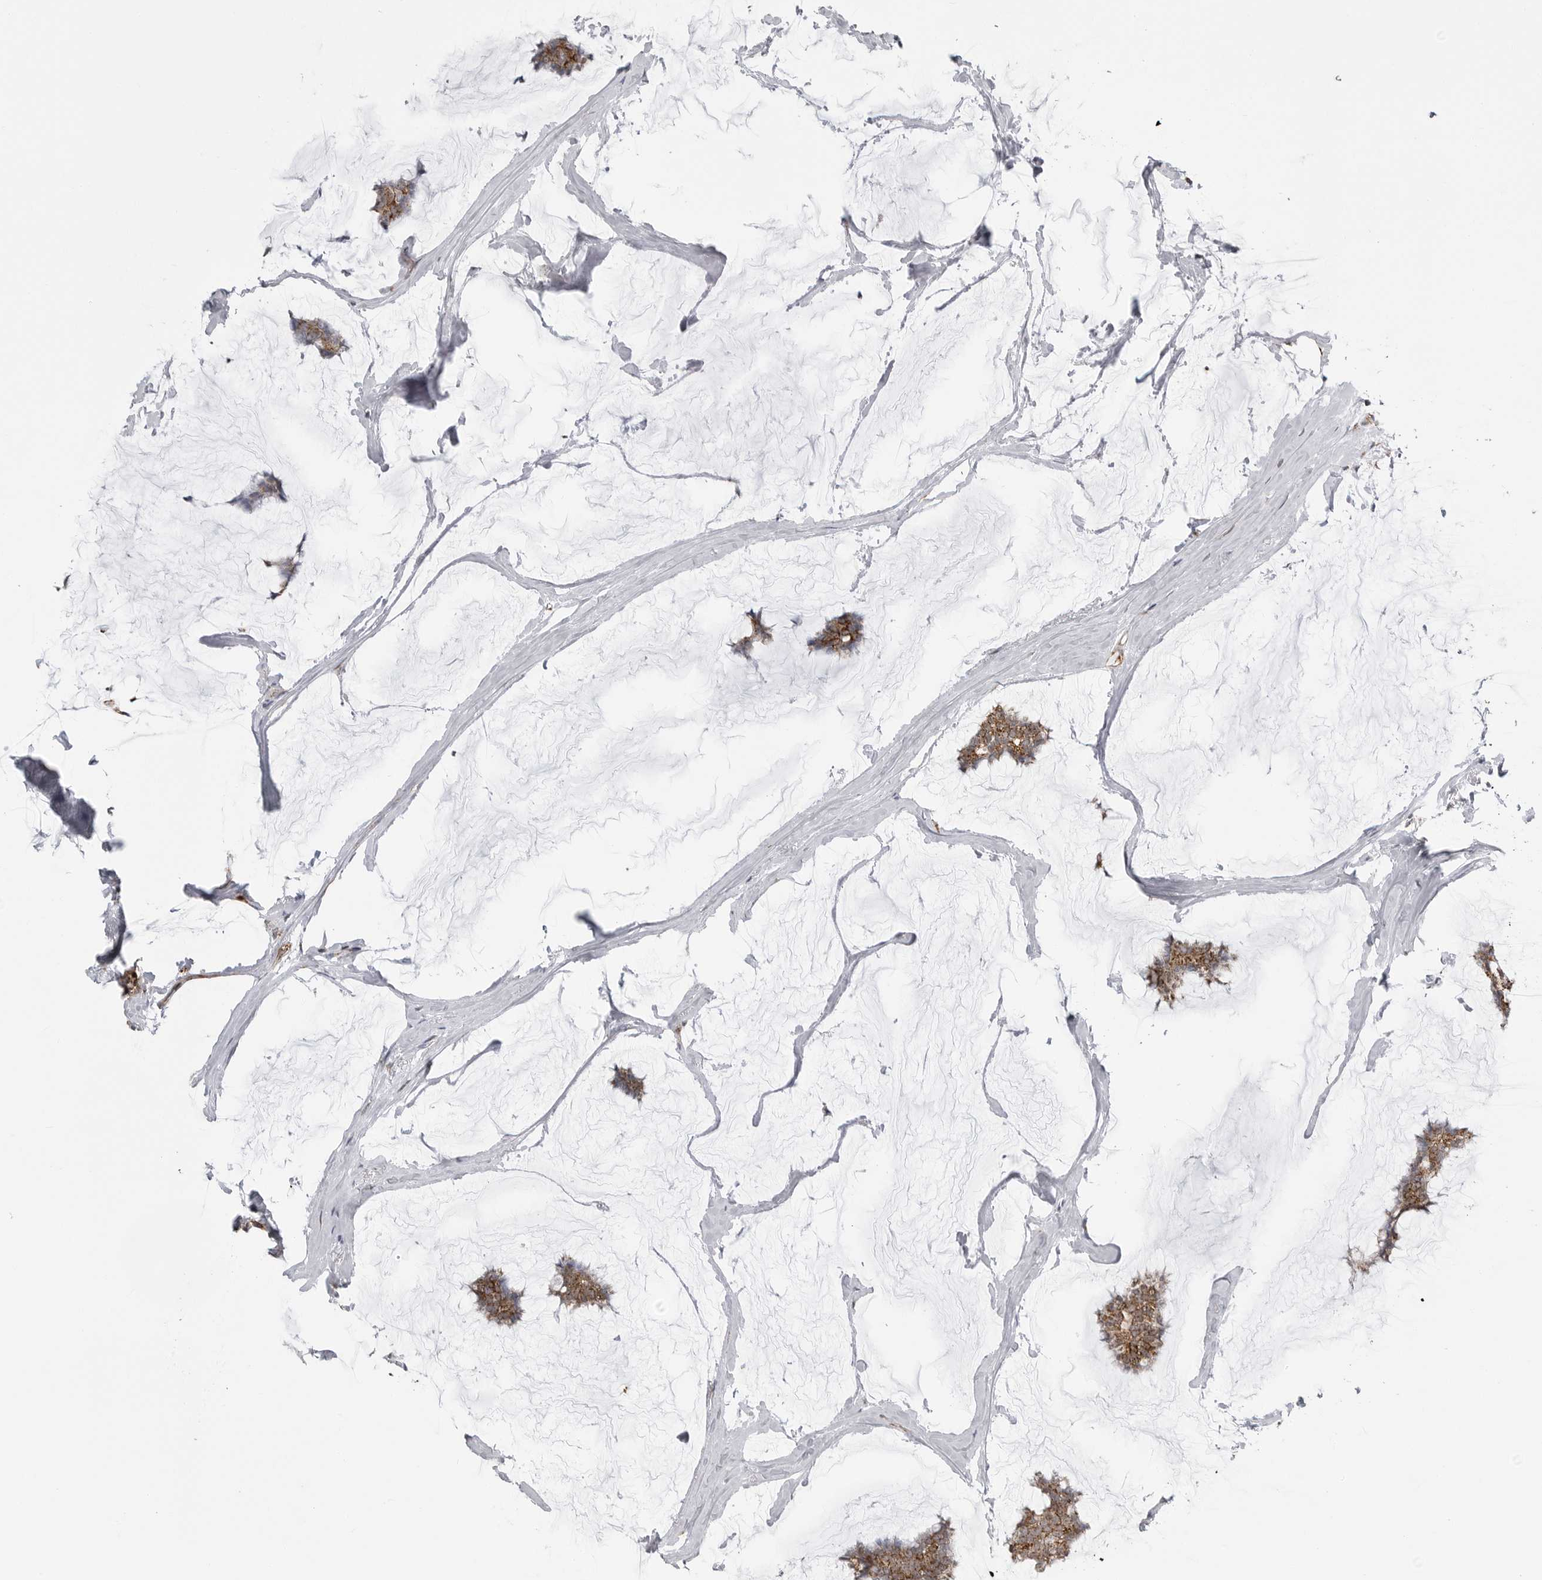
{"staining": {"intensity": "moderate", "quantity": ">75%", "location": "cytoplasmic/membranous"}, "tissue": "breast cancer", "cell_type": "Tumor cells", "image_type": "cancer", "snomed": [{"axis": "morphology", "description": "Duct carcinoma"}, {"axis": "topography", "description": "Breast"}], "caption": "The immunohistochemical stain shows moderate cytoplasmic/membranous positivity in tumor cells of invasive ductal carcinoma (breast) tissue.", "gene": "FH", "patient": {"sex": "female", "age": 93}}